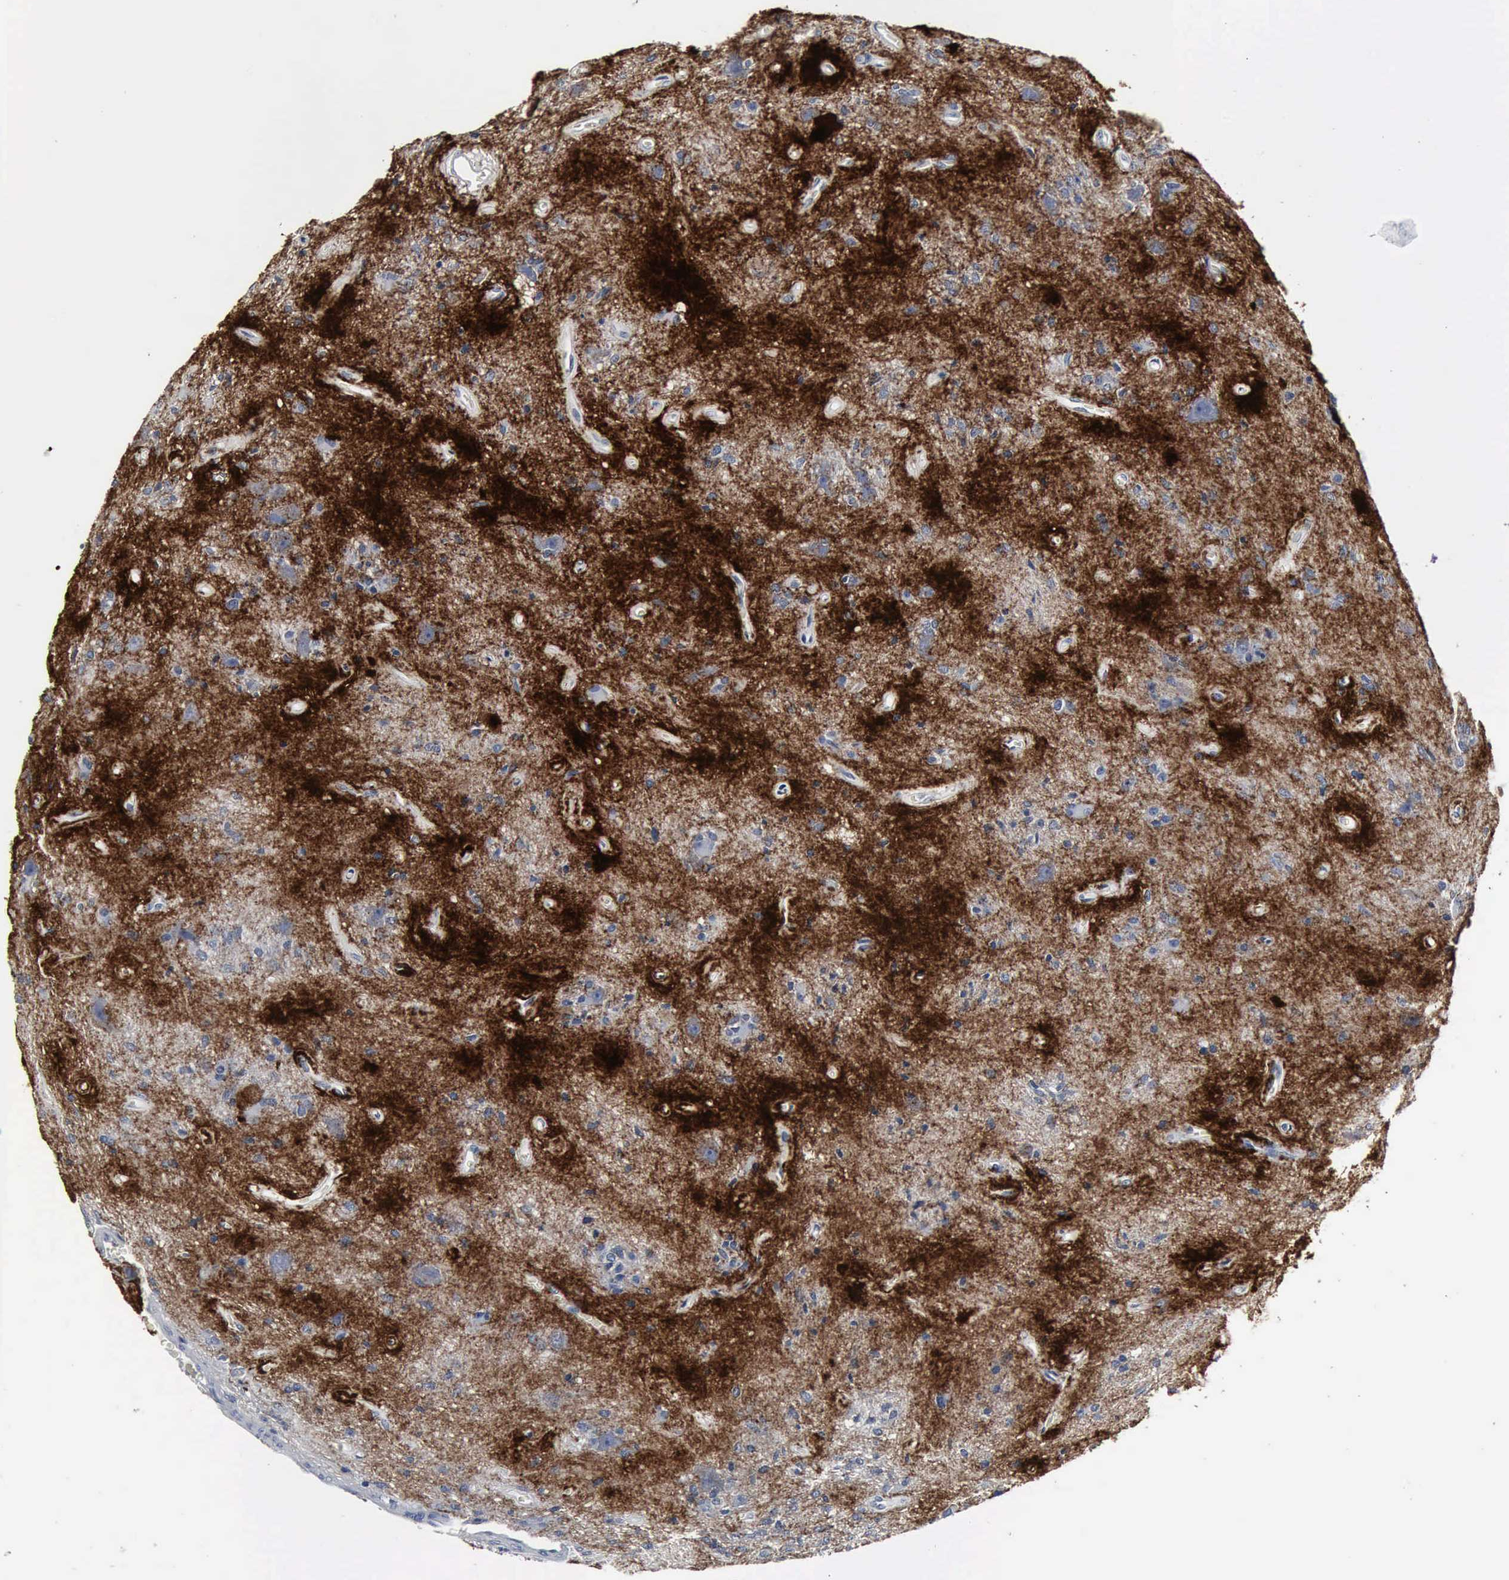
{"staining": {"intensity": "negative", "quantity": "none", "location": "none"}, "tissue": "glioma", "cell_type": "Tumor cells", "image_type": "cancer", "snomed": [{"axis": "morphology", "description": "Glioma, malignant, Low grade"}, {"axis": "topography", "description": "Brain"}], "caption": "Photomicrograph shows no protein staining in tumor cells of malignant glioma (low-grade) tissue.", "gene": "SNAP25", "patient": {"sex": "female", "age": 15}}